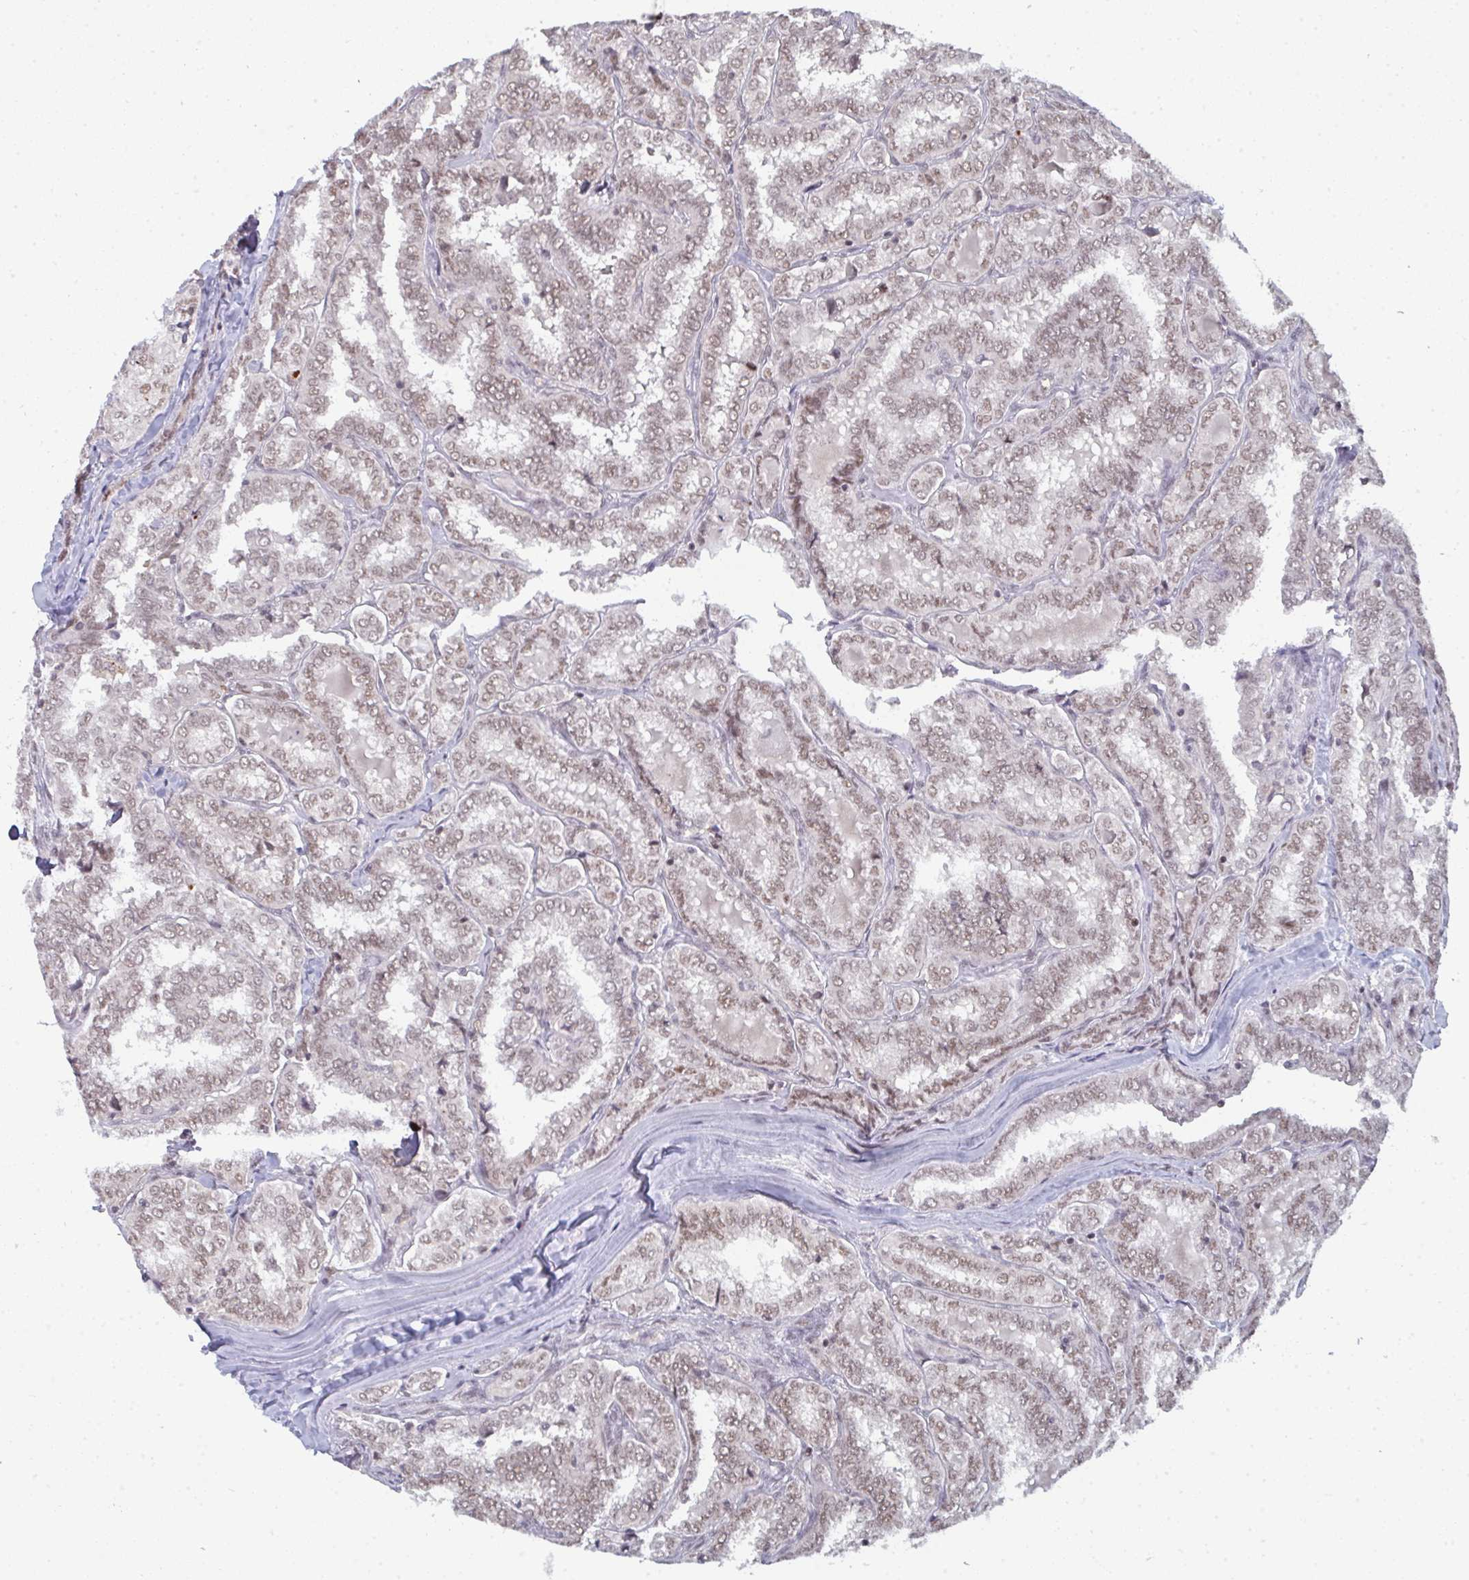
{"staining": {"intensity": "moderate", "quantity": ">75%", "location": "nuclear"}, "tissue": "thyroid cancer", "cell_type": "Tumor cells", "image_type": "cancer", "snomed": [{"axis": "morphology", "description": "Papillary adenocarcinoma, NOS"}, {"axis": "topography", "description": "Thyroid gland"}], "caption": "Immunohistochemical staining of human papillary adenocarcinoma (thyroid) shows medium levels of moderate nuclear protein expression in about >75% of tumor cells.", "gene": "ATF1", "patient": {"sex": "female", "age": 30}}